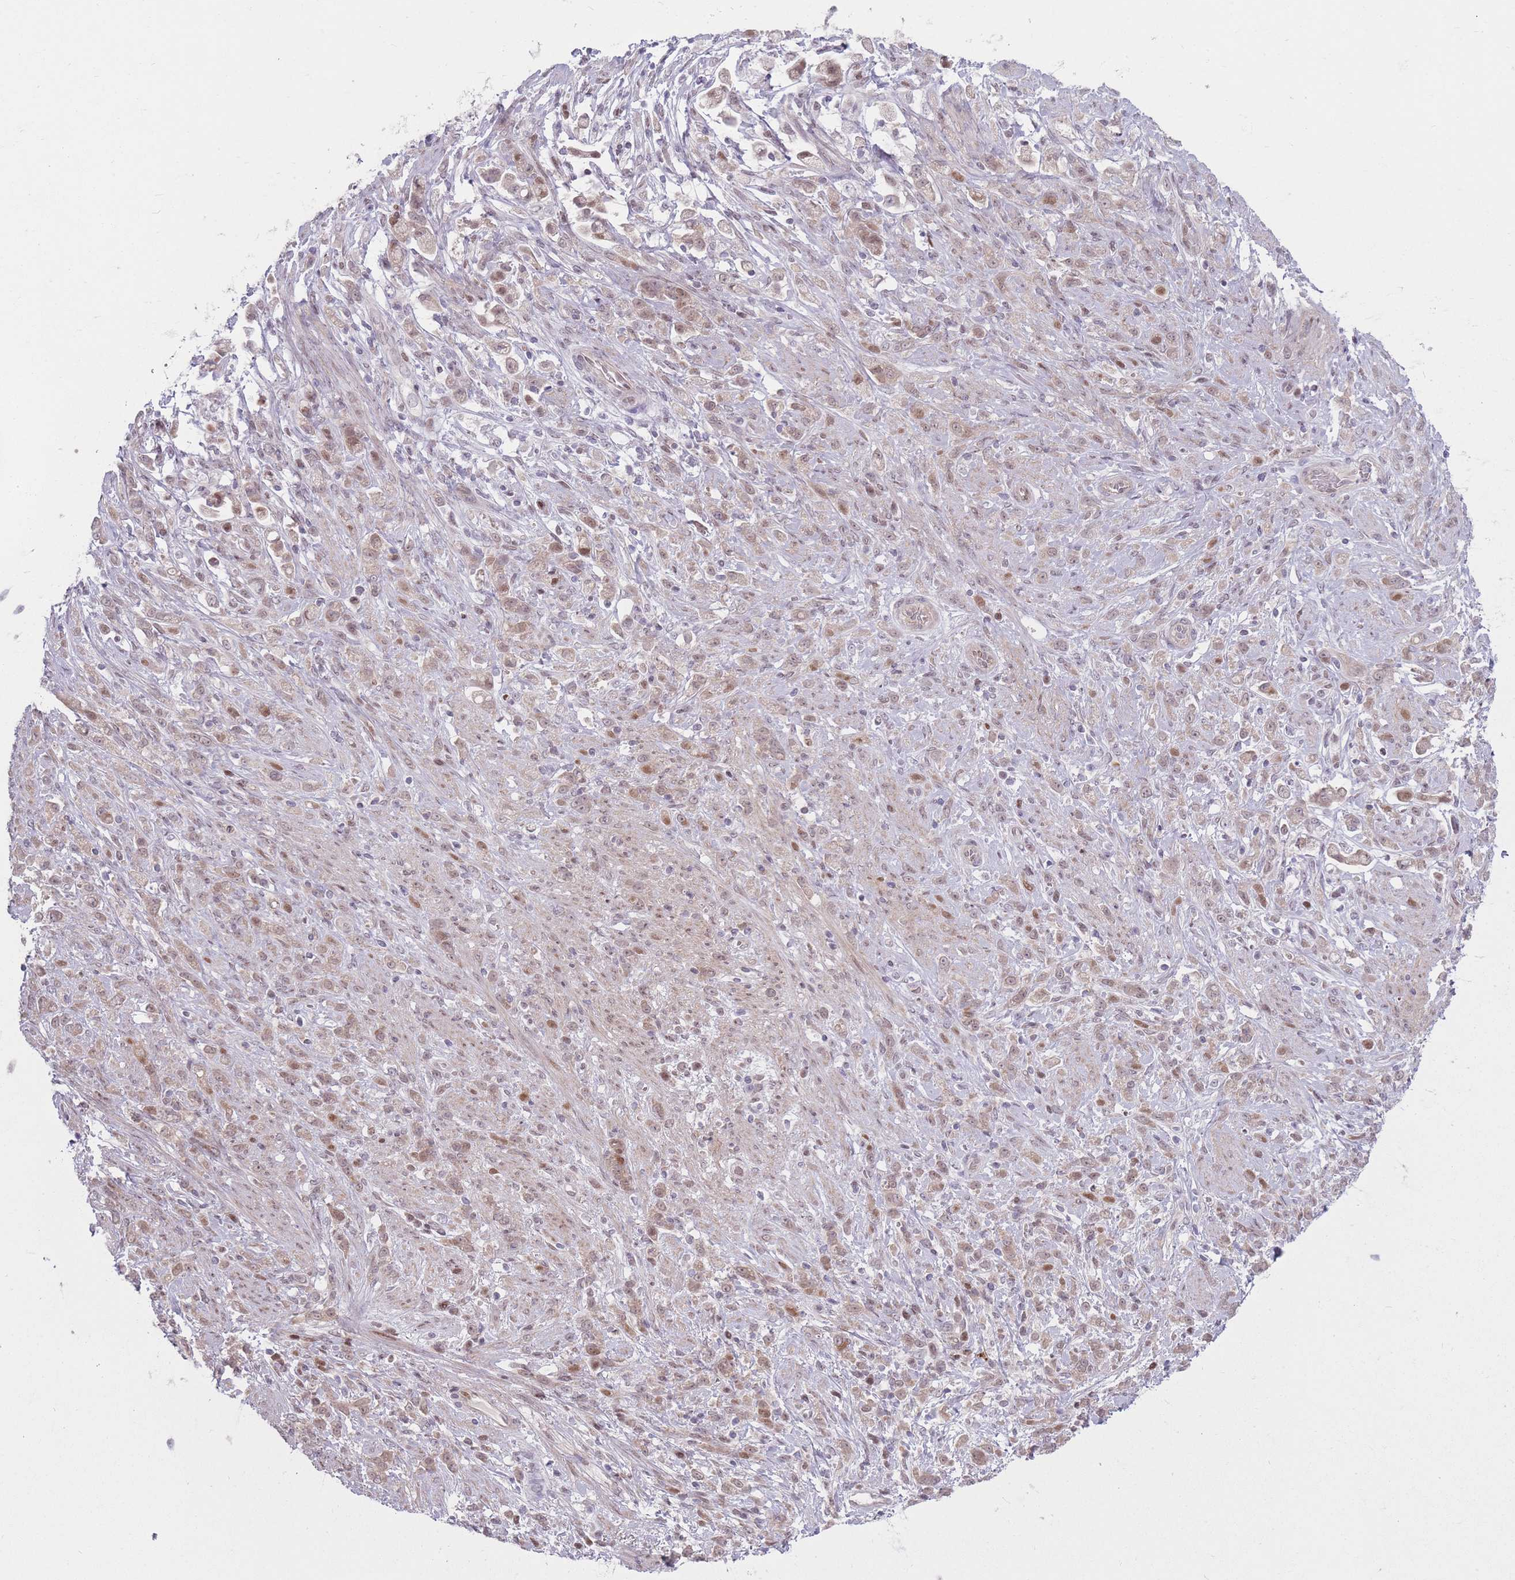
{"staining": {"intensity": "weak", "quantity": ">75%", "location": "cytoplasmic/membranous,nuclear"}, "tissue": "stomach cancer", "cell_type": "Tumor cells", "image_type": "cancer", "snomed": [{"axis": "morphology", "description": "Adenocarcinoma, NOS"}, {"axis": "topography", "description": "Stomach"}], "caption": "Immunohistochemistry (IHC) histopathology image of neoplastic tissue: human adenocarcinoma (stomach) stained using immunohistochemistry demonstrates low levels of weak protein expression localized specifically in the cytoplasmic/membranous and nuclear of tumor cells, appearing as a cytoplasmic/membranous and nuclear brown color.", "gene": "SH3BGRL2", "patient": {"sex": "female", "age": 60}}